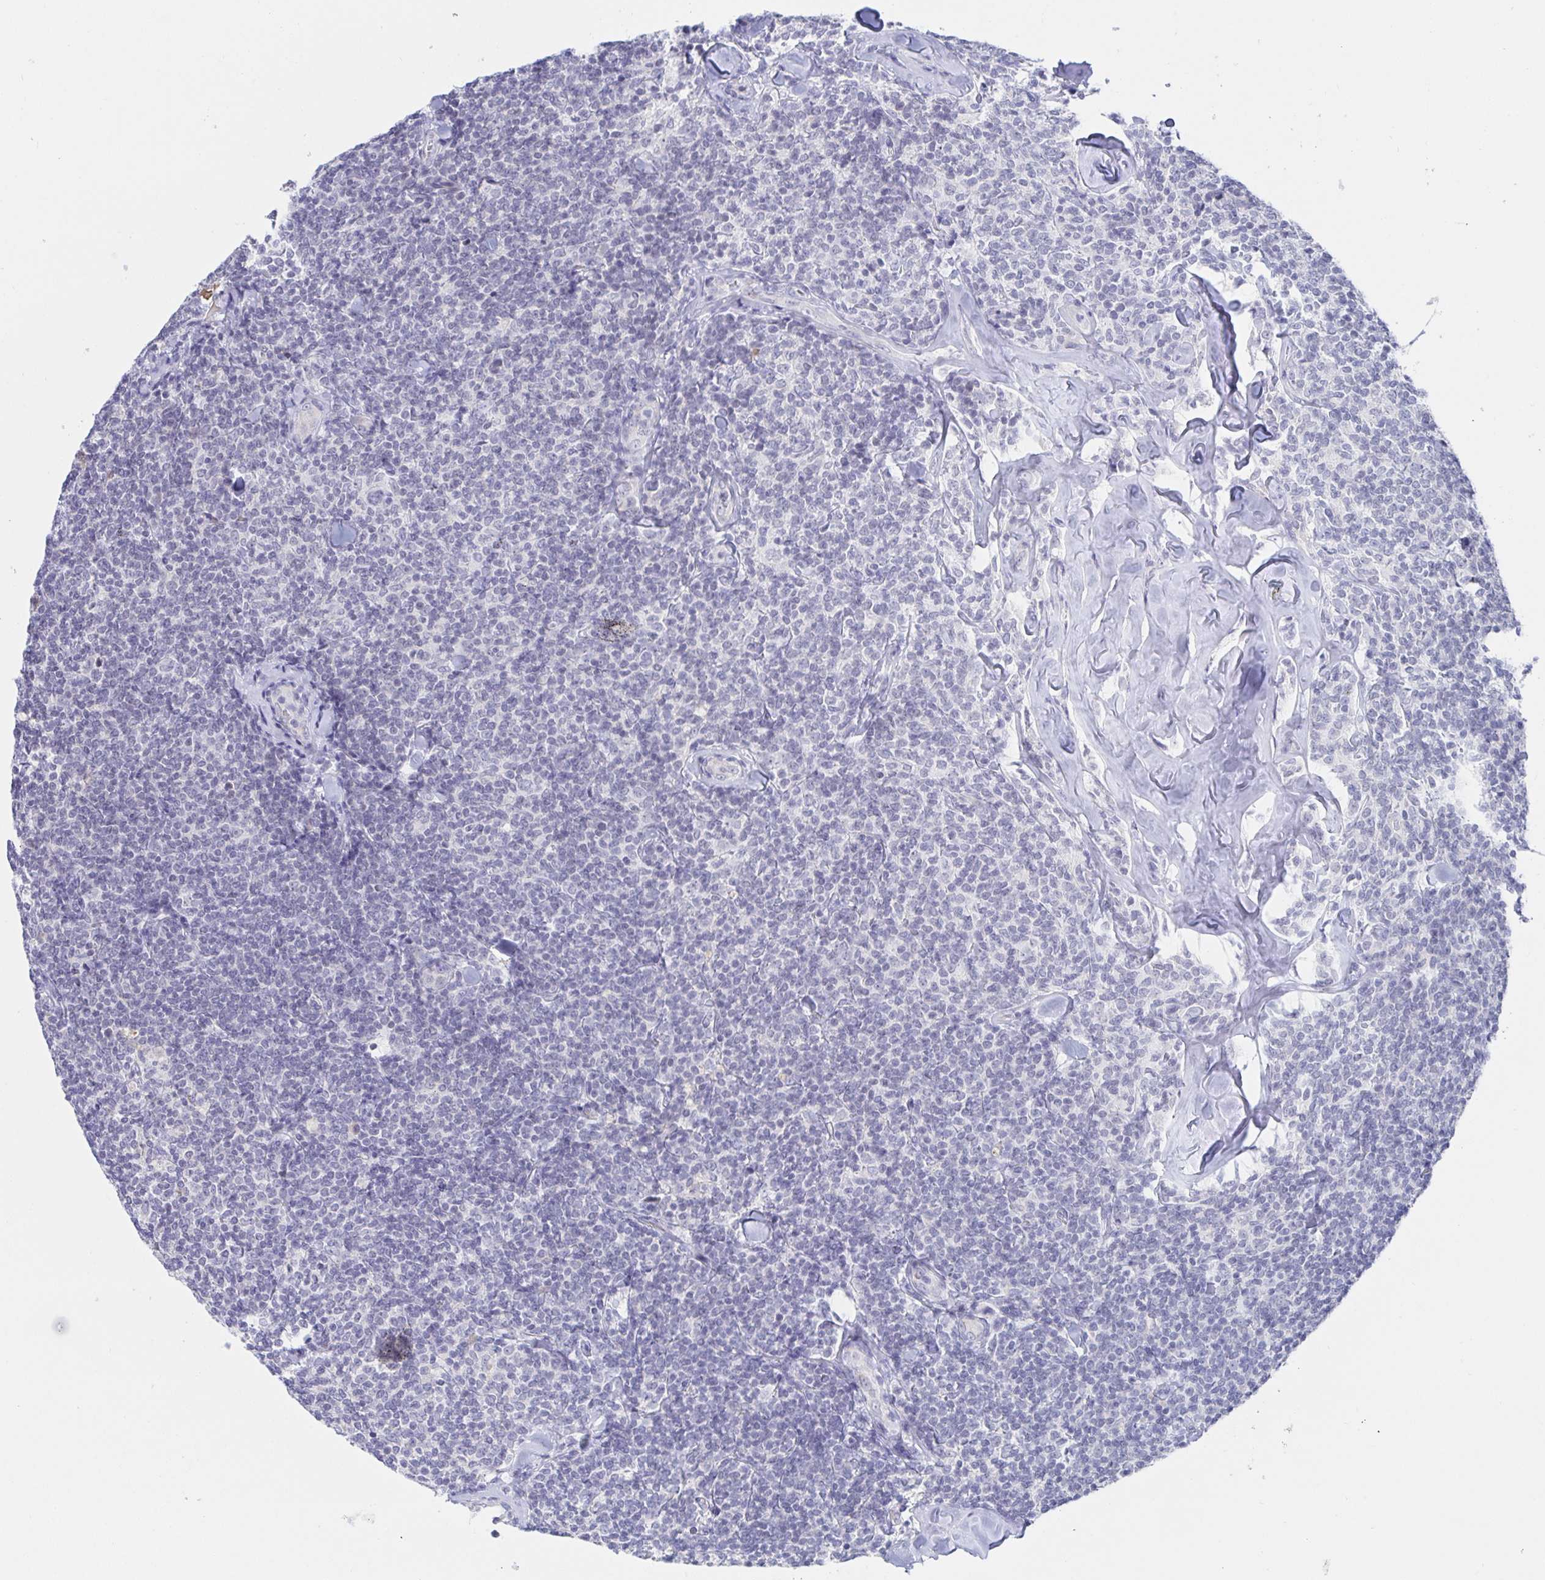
{"staining": {"intensity": "negative", "quantity": "none", "location": "none"}, "tissue": "lymphoma", "cell_type": "Tumor cells", "image_type": "cancer", "snomed": [{"axis": "morphology", "description": "Malignant lymphoma, non-Hodgkin's type, Low grade"}, {"axis": "topography", "description": "Lymph node"}], "caption": "Low-grade malignant lymphoma, non-Hodgkin's type stained for a protein using IHC demonstrates no expression tumor cells.", "gene": "SIAH3", "patient": {"sex": "female", "age": 56}}